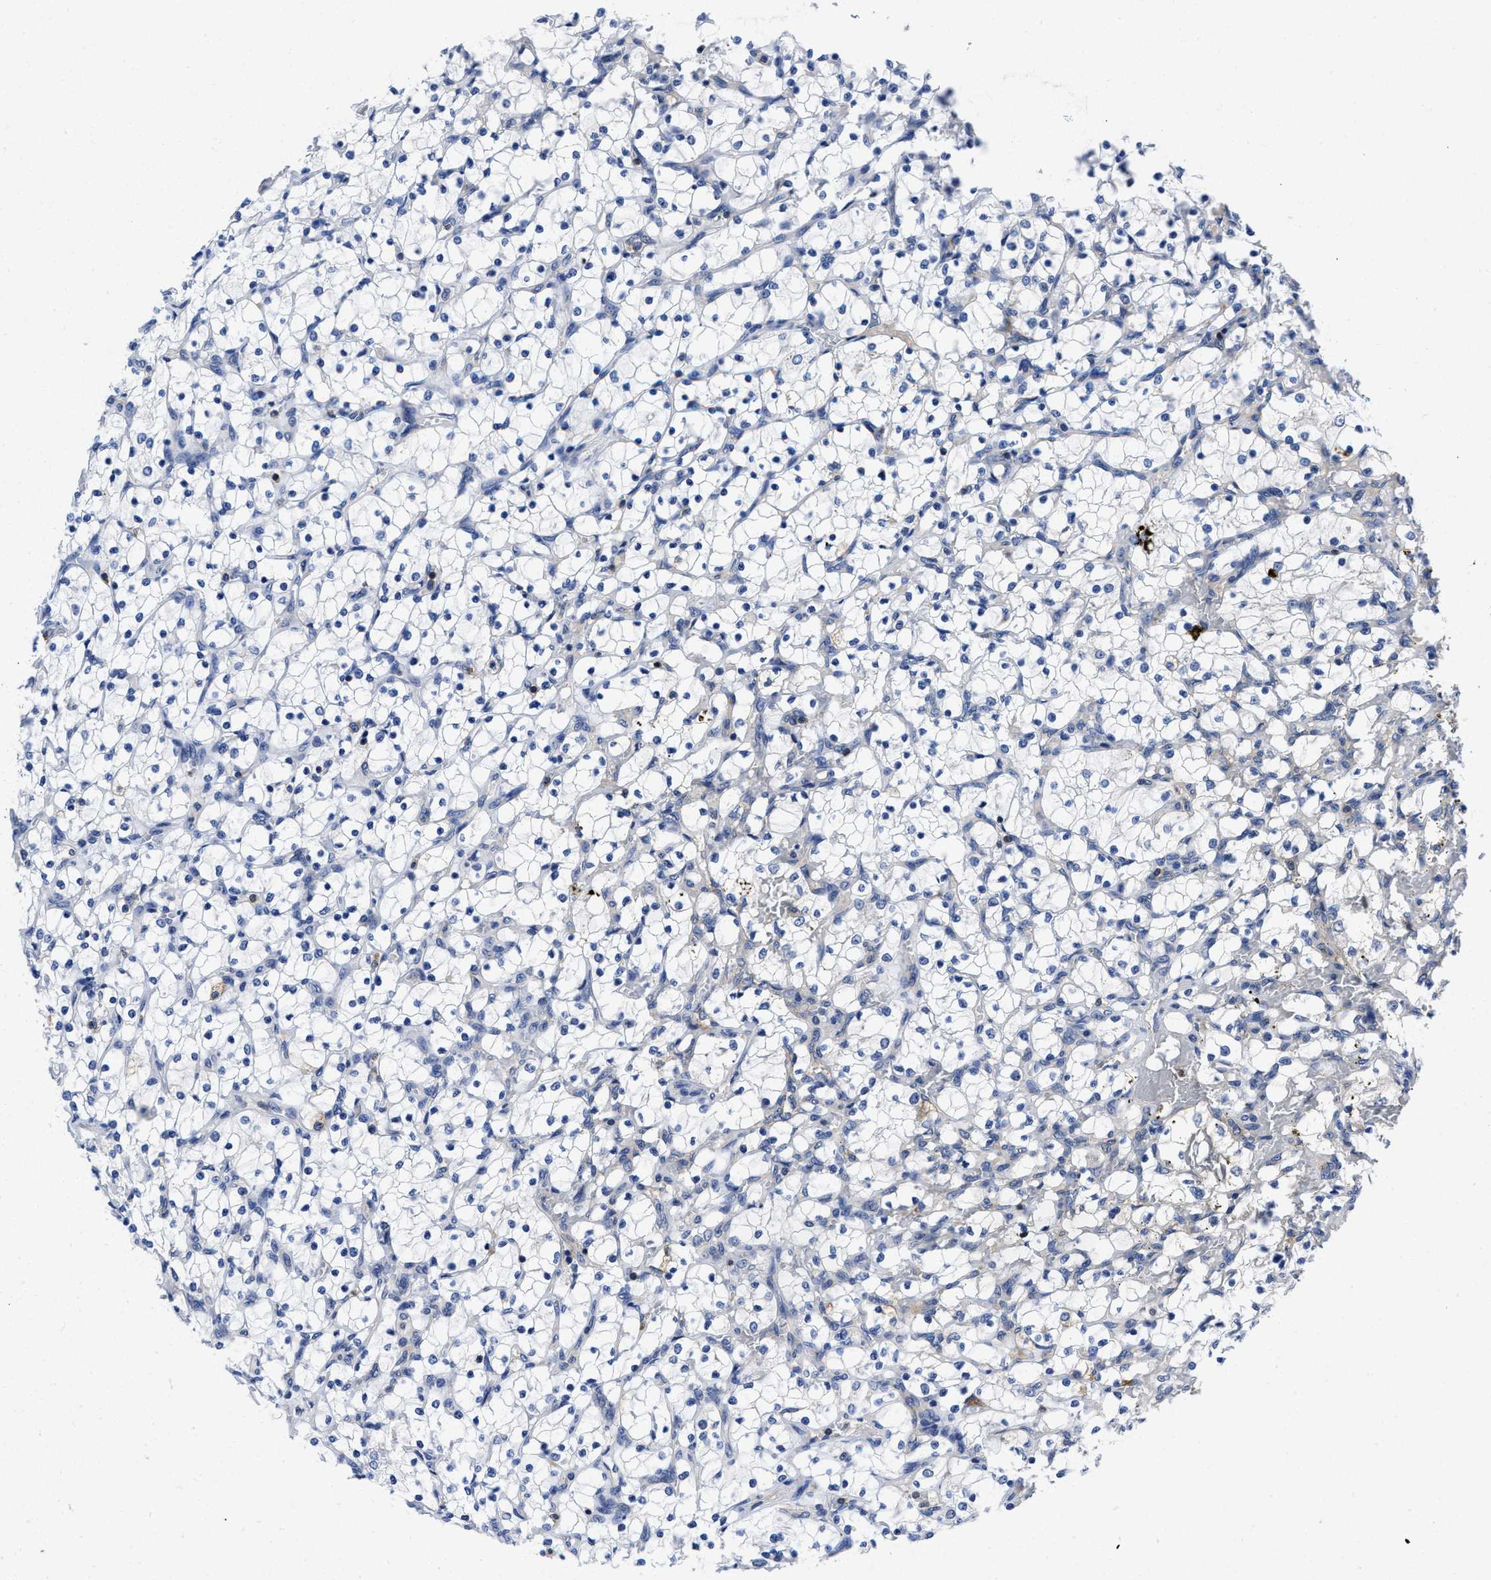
{"staining": {"intensity": "negative", "quantity": "none", "location": "none"}, "tissue": "renal cancer", "cell_type": "Tumor cells", "image_type": "cancer", "snomed": [{"axis": "morphology", "description": "Adenocarcinoma, NOS"}, {"axis": "topography", "description": "Kidney"}], "caption": "Renal cancer (adenocarcinoma) was stained to show a protein in brown. There is no significant expression in tumor cells. (DAB (3,3'-diaminobenzidine) immunohistochemistry (IHC) visualized using brightfield microscopy, high magnification).", "gene": "YARS1", "patient": {"sex": "female", "age": 69}}